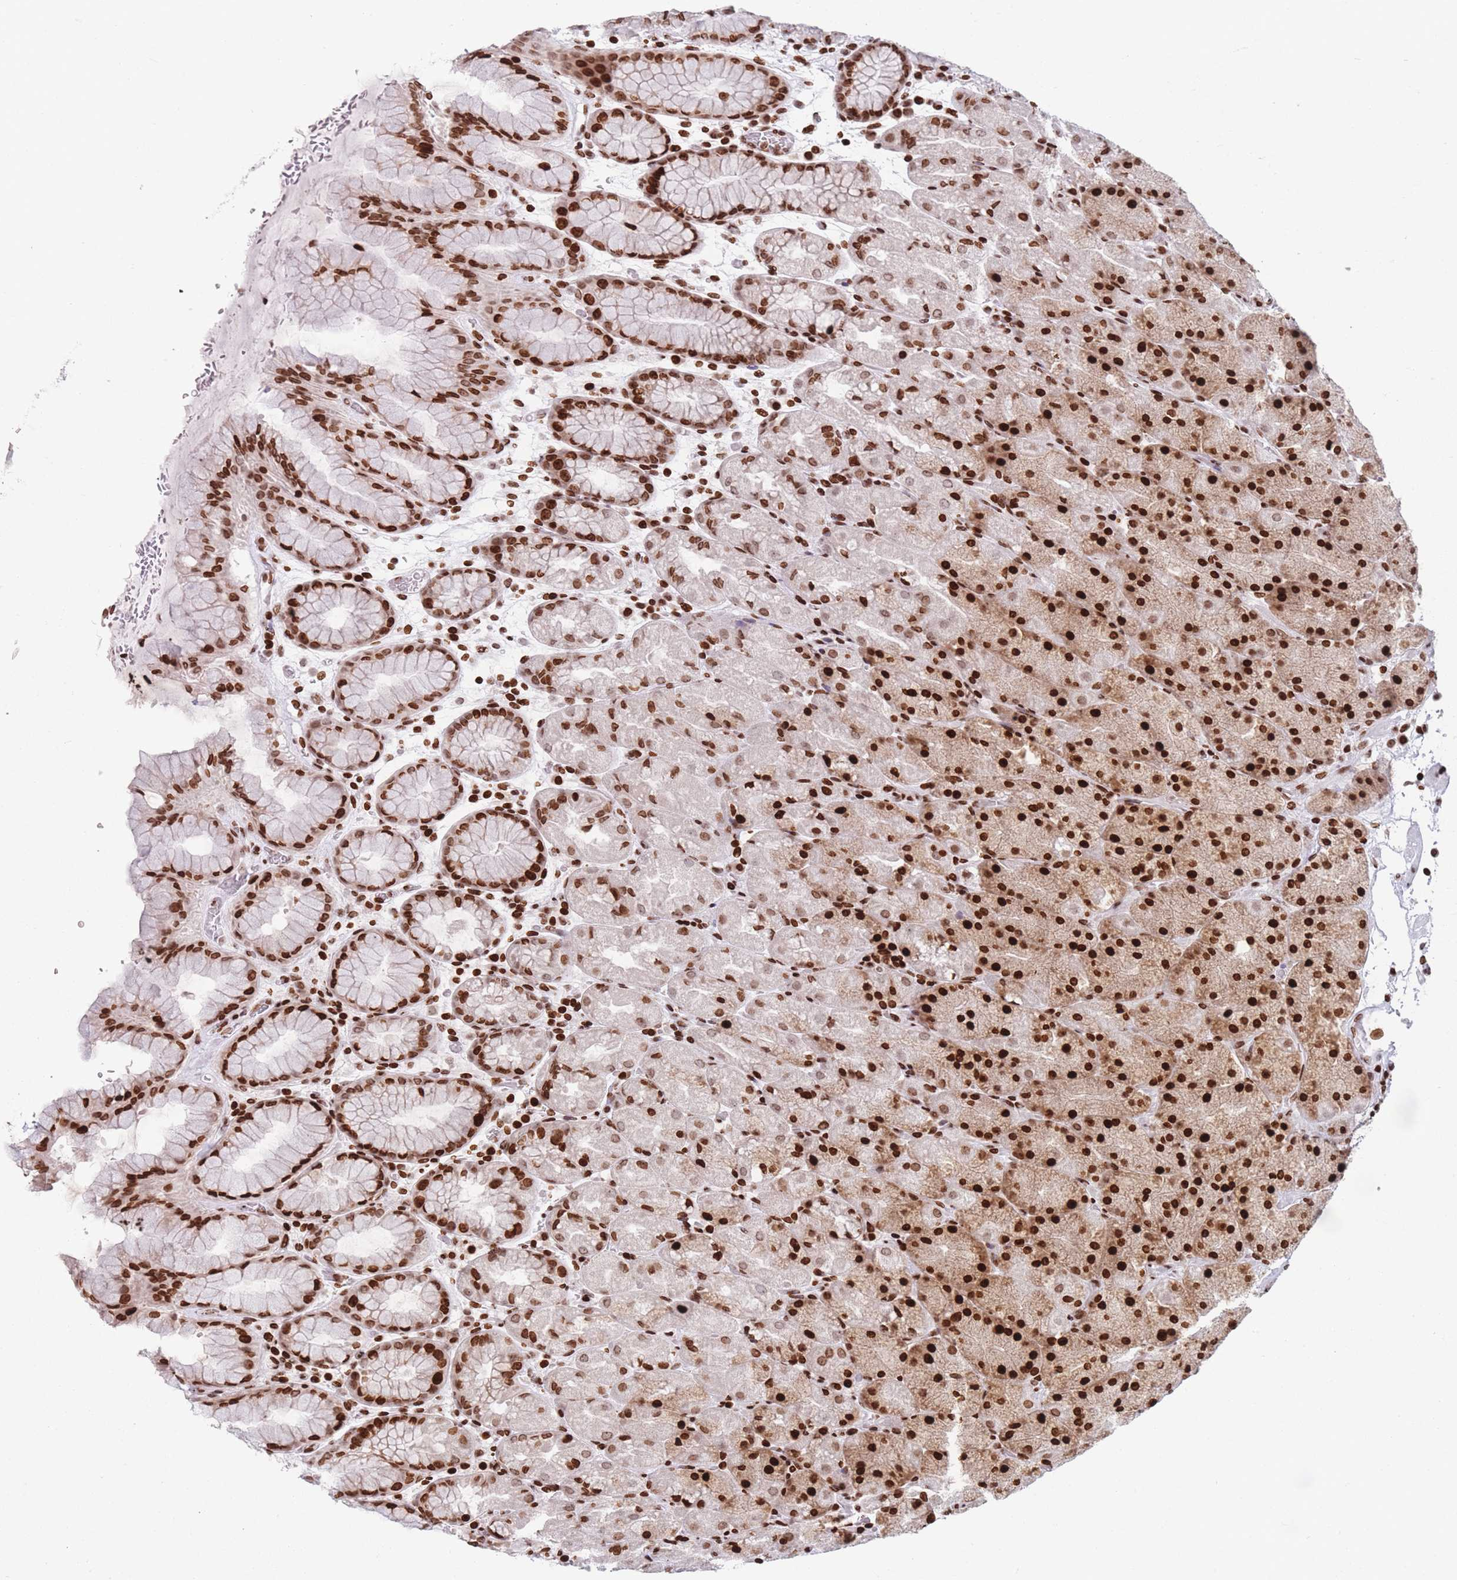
{"staining": {"intensity": "strong", "quantity": ">75%", "location": "nuclear"}, "tissue": "stomach", "cell_type": "Glandular cells", "image_type": "normal", "snomed": [{"axis": "morphology", "description": "Normal tissue, NOS"}, {"axis": "topography", "description": "Stomach, upper"}, {"axis": "topography", "description": "Stomach, lower"}], "caption": "Human stomach stained with a brown dye exhibits strong nuclear positive expression in approximately >75% of glandular cells.", "gene": "AK9", "patient": {"sex": "male", "age": 67}}